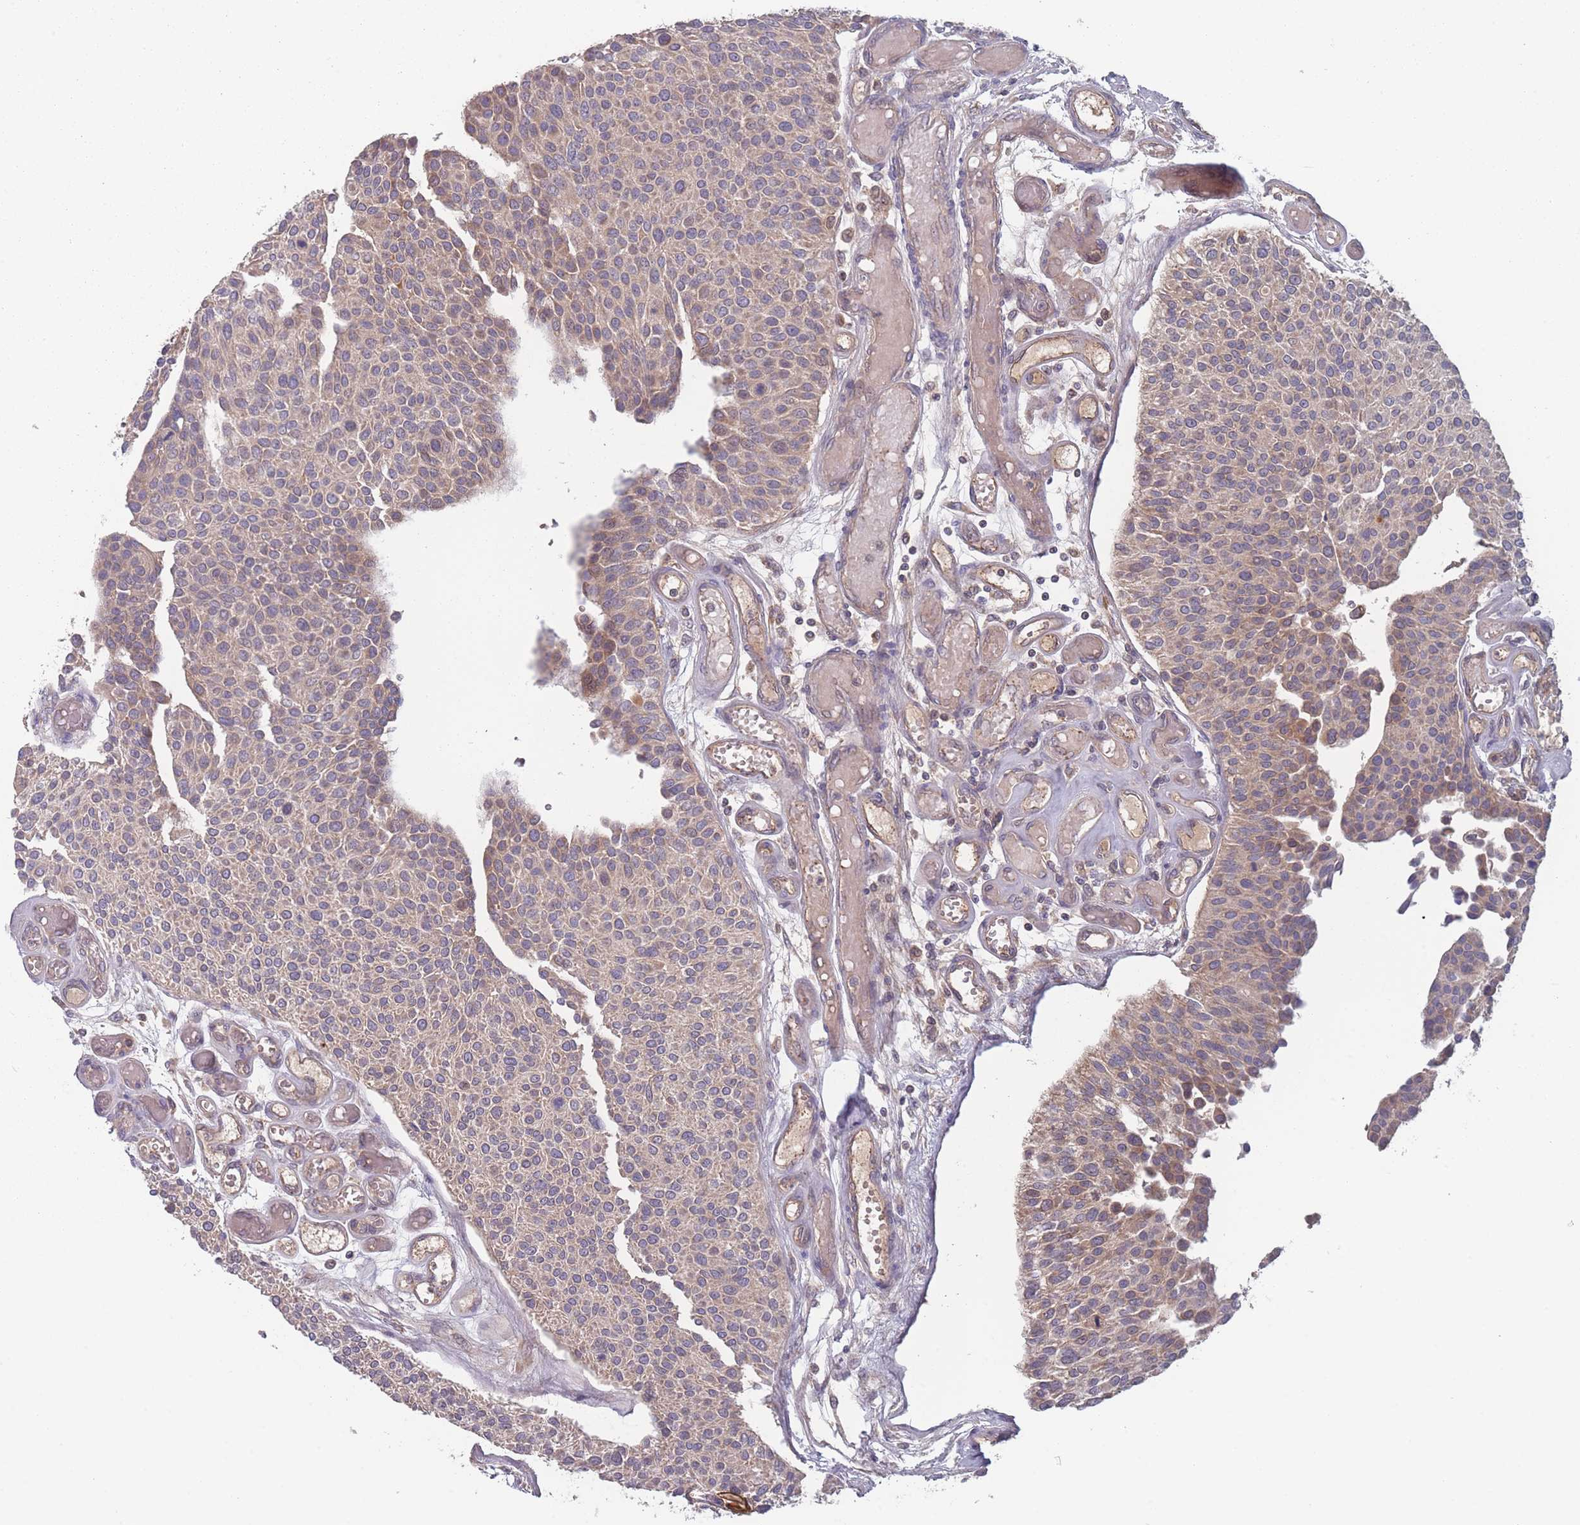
{"staining": {"intensity": "weak", "quantity": ">75%", "location": "cytoplasmic/membranous"}, "tissue": "urothelial cancer", "cell_type": "Tumor cells", "image_type": "cancer", "snomed": [{"axis": "morphology", "description": "Urothelial carcinoma, NOS"}, {"axis": "topography", "description": "Urinary bladder"}], "caption": "Transitional cell carcinoma stained with immunohistochemistry (IHC) displays weak cytoplasmic/membranous positivity in approximately >75% of tumor cells.", "gene": "ATP5MG", "patient": {"sex": "male", "age": 55}}